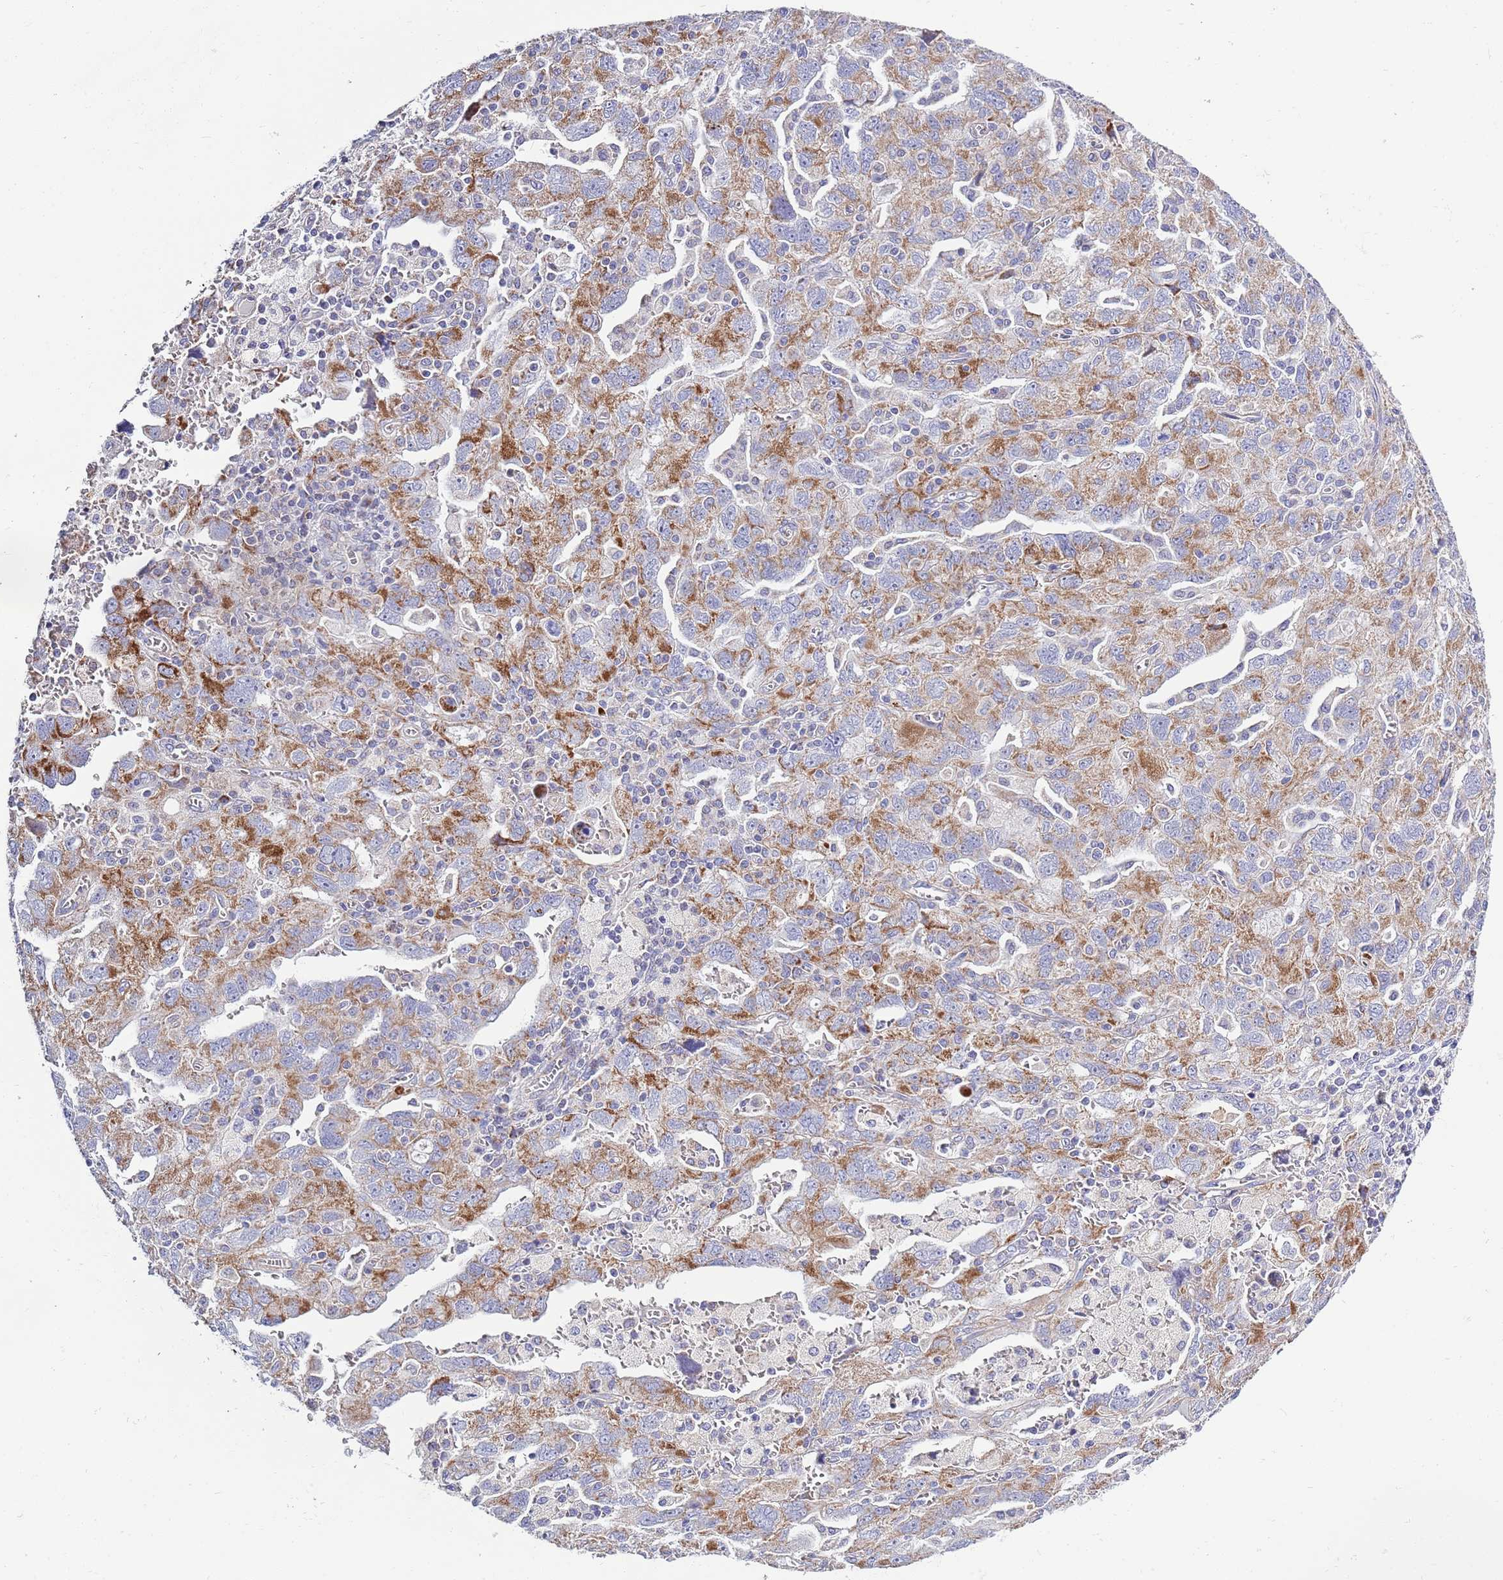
{"staining": {"intensity": "moderate", "quantity": "25%-75%", "location": "cytoplasmic/membranous"}, "tissue": "ovarian cancer", "cell_type": "Tumor cells", "image_type": "cancer", "snomed": [{"axis": "morphology", "description": "Carcinoma, NOS"}, {"axis": "morphology", "description": "Cystadenocarcinoma, serous, NOS"}, {"axis": "topography", "description": "Ovary"}], "caption": "Tumor cells reveal medium levels of moderate cytoplasmic/membranous staining in about 25%-75% of cells in human ovarian cancer (carcinoma).", "gene": "EMC8", "patient": {"sex": "female", "age": 69}}